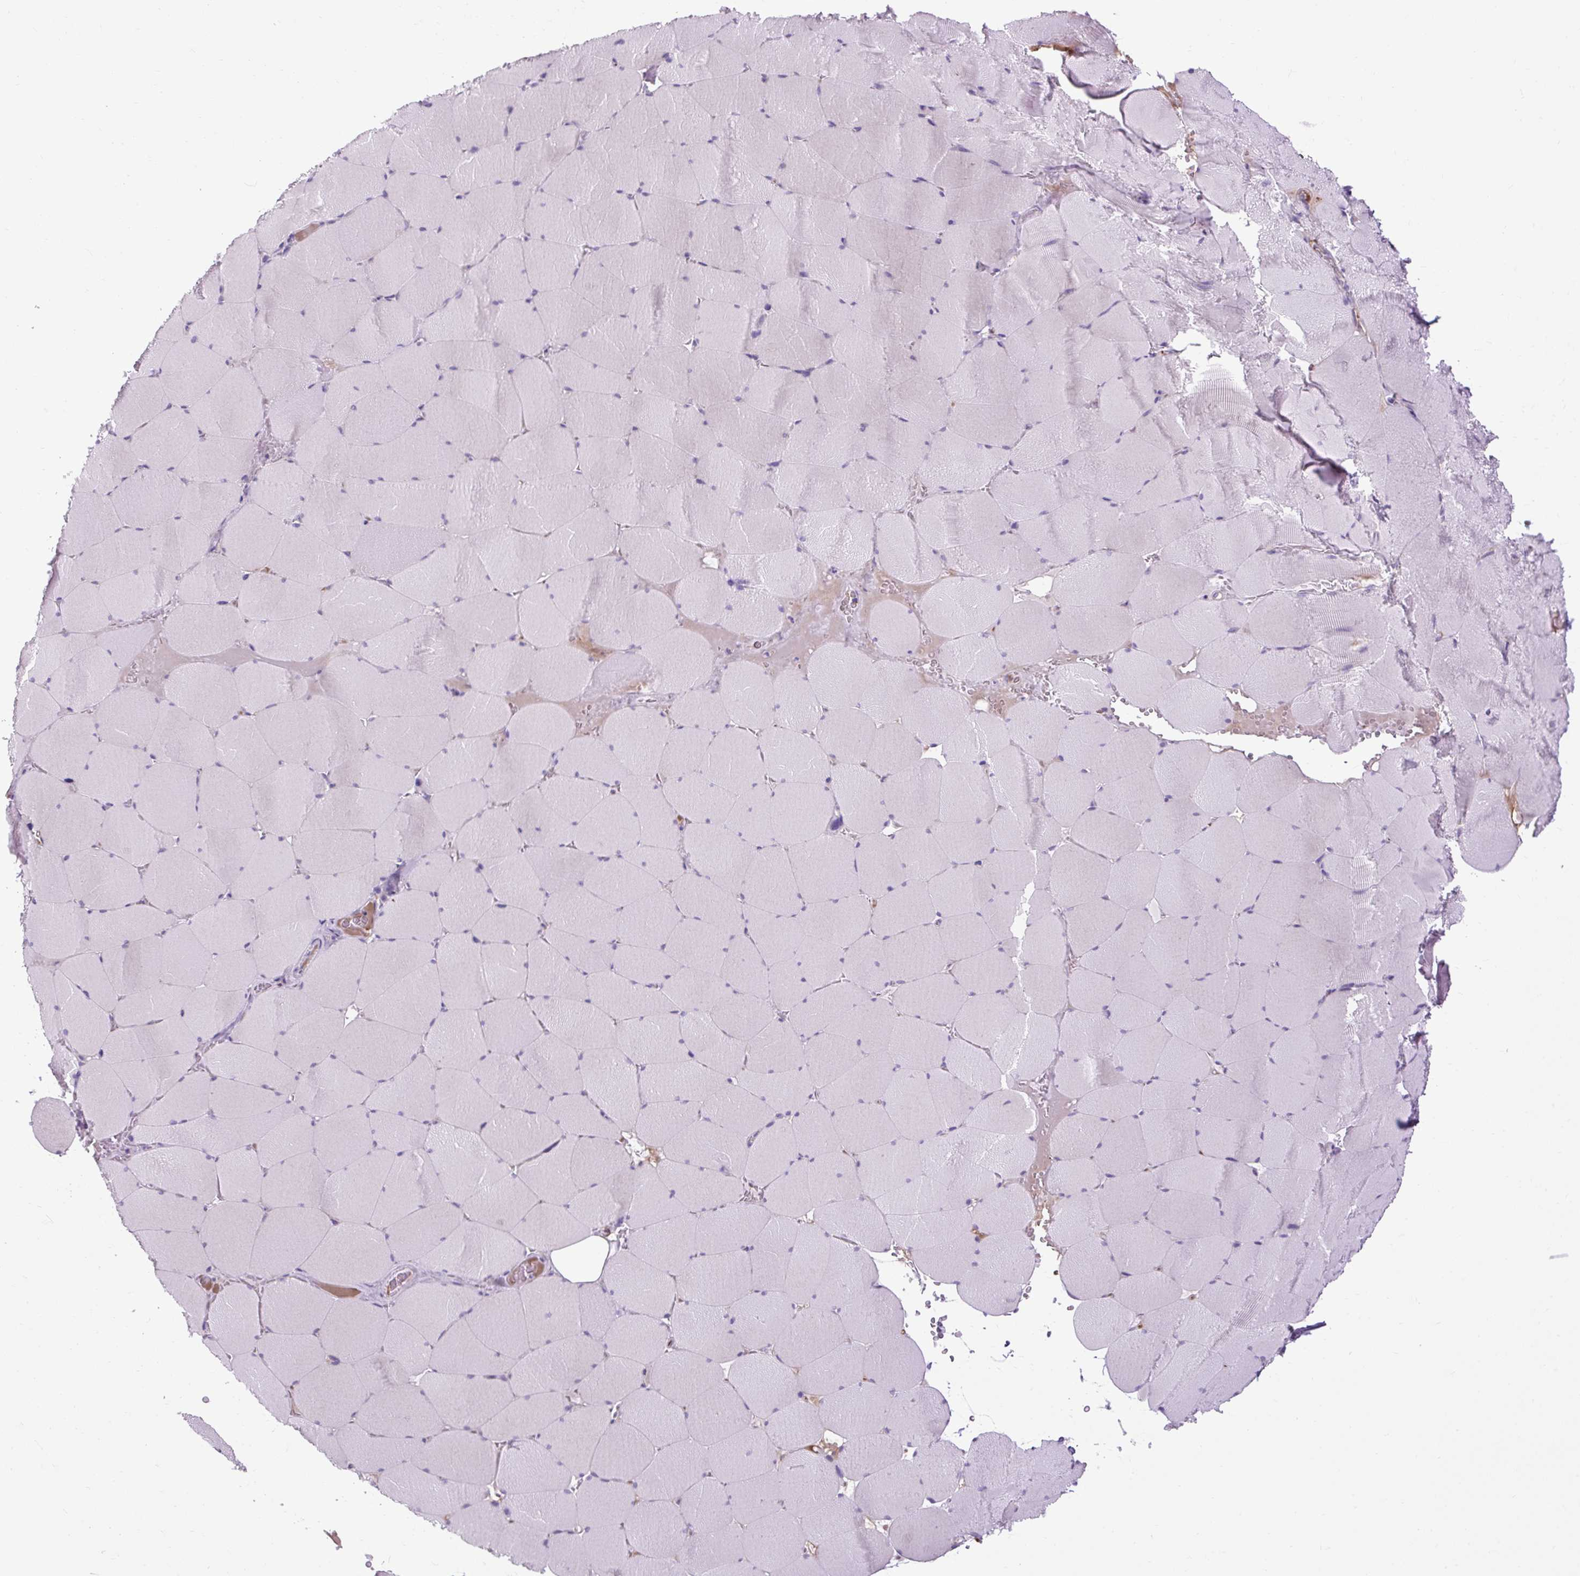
{"staining": {"intensity": "negative", "quantity": "none", "location": "none"}, "tissue": "skeletal muscle", "cell_type": "Myocytes", "image_type": "normal", "snomed": [{"axis": "morphology", "description": "Normal tissue, NOS"}, {"axis": "topography", "description": "Skeletal muscle"}, {"axis": "topography", "description": "Head-Neck"}], "caption": "There is no significant expression in myocytes of skeletal muscle. The staining is performed using DAB brown chromogen with nuclei counter-stained in using hematoxylin.", "gene": "ARRDC2", "patient": {"sex": "male", "age": 66}}